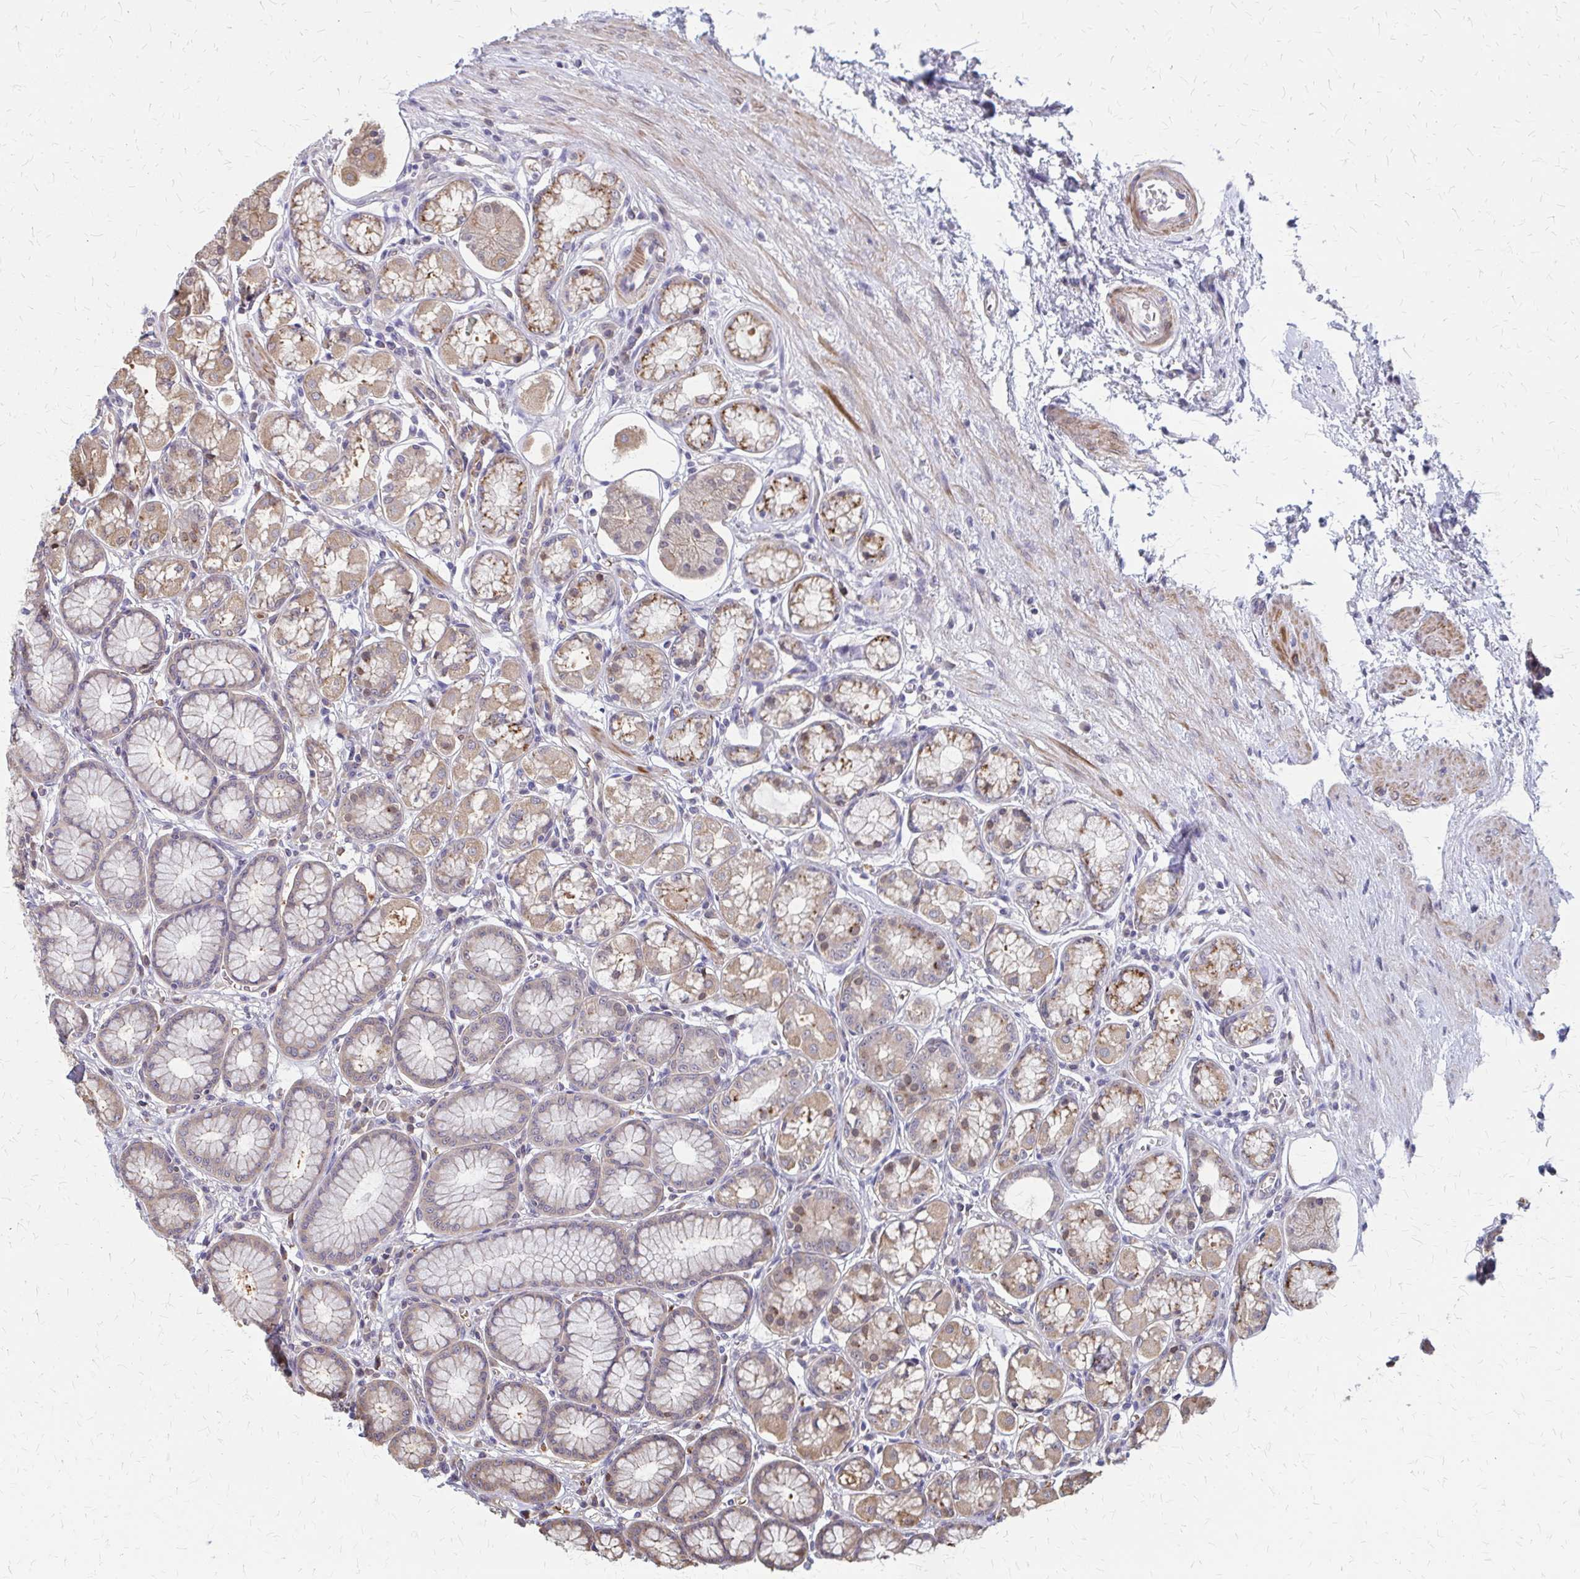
{"staining": {"intensity": "strong", "quantity": "25%-75%", "location": "cytoplasmic/membranous"}, "tissue": "stomach", "cell_type": "Glandular cells", "image_type": "normal", "snomed": [{"axis": "morphology", "description": "Normal tissue, NOS"}, {"axis": "topography", "description": "Stomach"}, {"axis": "topography", "description": "Stomach, lower"}], "caption": "Protein analysis of unremarkable stomach shows strong cytoplasmic/membranous positivity in approximately 25%-75% of glandular cells.", "gene": "IFI44L", "patient": {"sex": "male", "age": 76}}